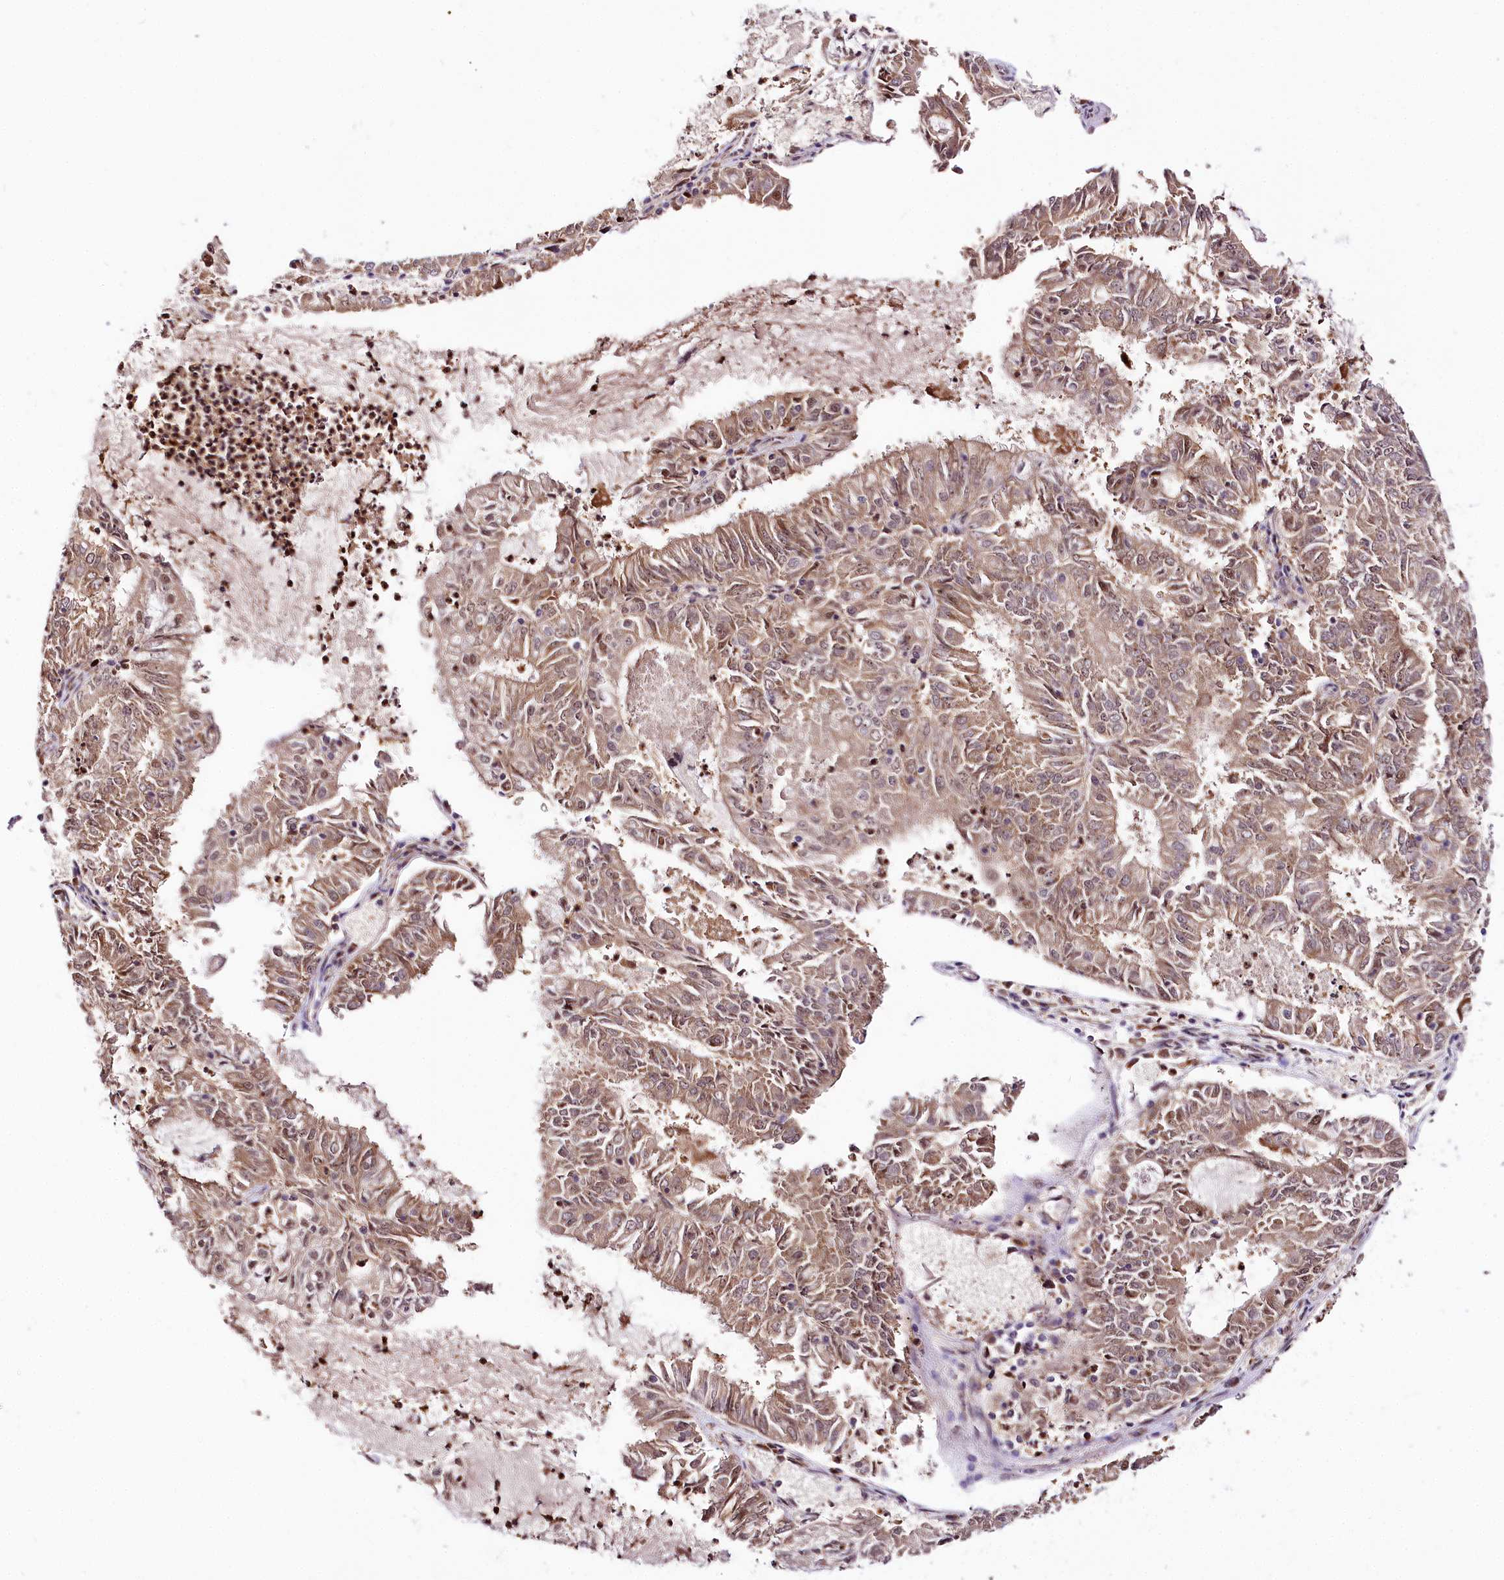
{"staining": {"intensity": "moderate", "quantity": ">75%", "location": "cytoplasmic/membranous"}, "tissue": "endometrial cancer", "cell_type": "Tumor cells", "image_type": "cancer", "snomed": [{"axis": "morphology", "description": "Adenocarcinoma, NOS"}, {"axis": "topography", "description": "Endometrium"}], "caption": "IHC of human endometrial cancer (adenocarcinoma) displays medium levels of moderate cytoplasmic/membranous positivity in about >75% of tumor cells. The protein is stained brown, and the nuclei are stained in blue (DAB IHC with brightfield microscopy, high magnification).", "gene": "GNL3L", "patient": {"sex": "female", "age": 57}}